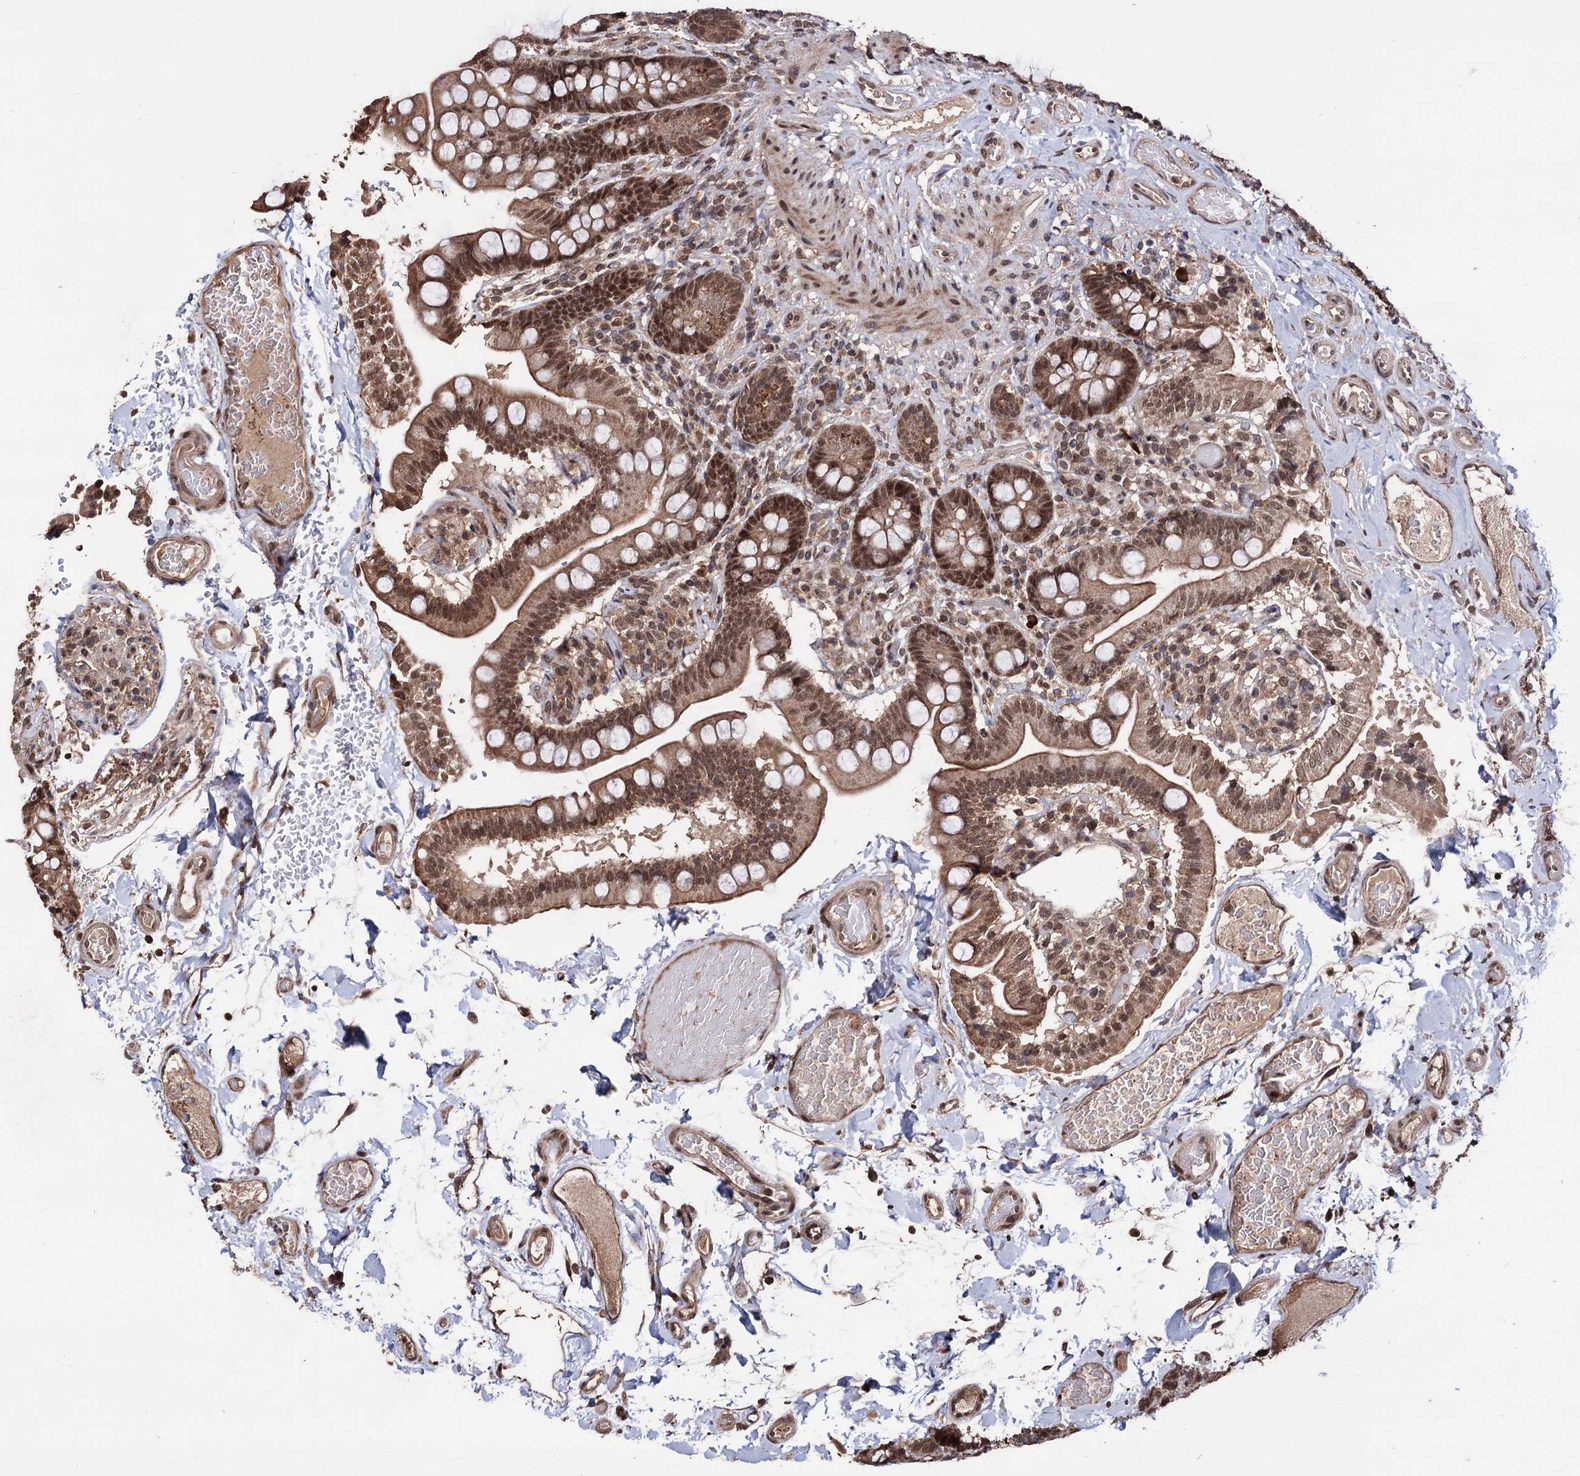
{"staining": {"intensity": "moderate", "quantity": ">75%", "location": "cytoplasmic/membranous,nuclear"}, "tissue": "small intestine", "cell_type": "Glandular cells", "image_type": "normal", "snomed": [{"axis": "morphology", "description": "Normal tissue, NOS"}, {"axis": "topography", "description": "Small intestine"}], "caption": "High-power microscopy captured an immunohistochemistry photomicrograph of normal small intestine, revealing moderate cytoplasmic/membranous,nuclear expression in about >75% of glandular cells.", "gene": "KLF5", "patient": {"sex": "female", "age": 64}}